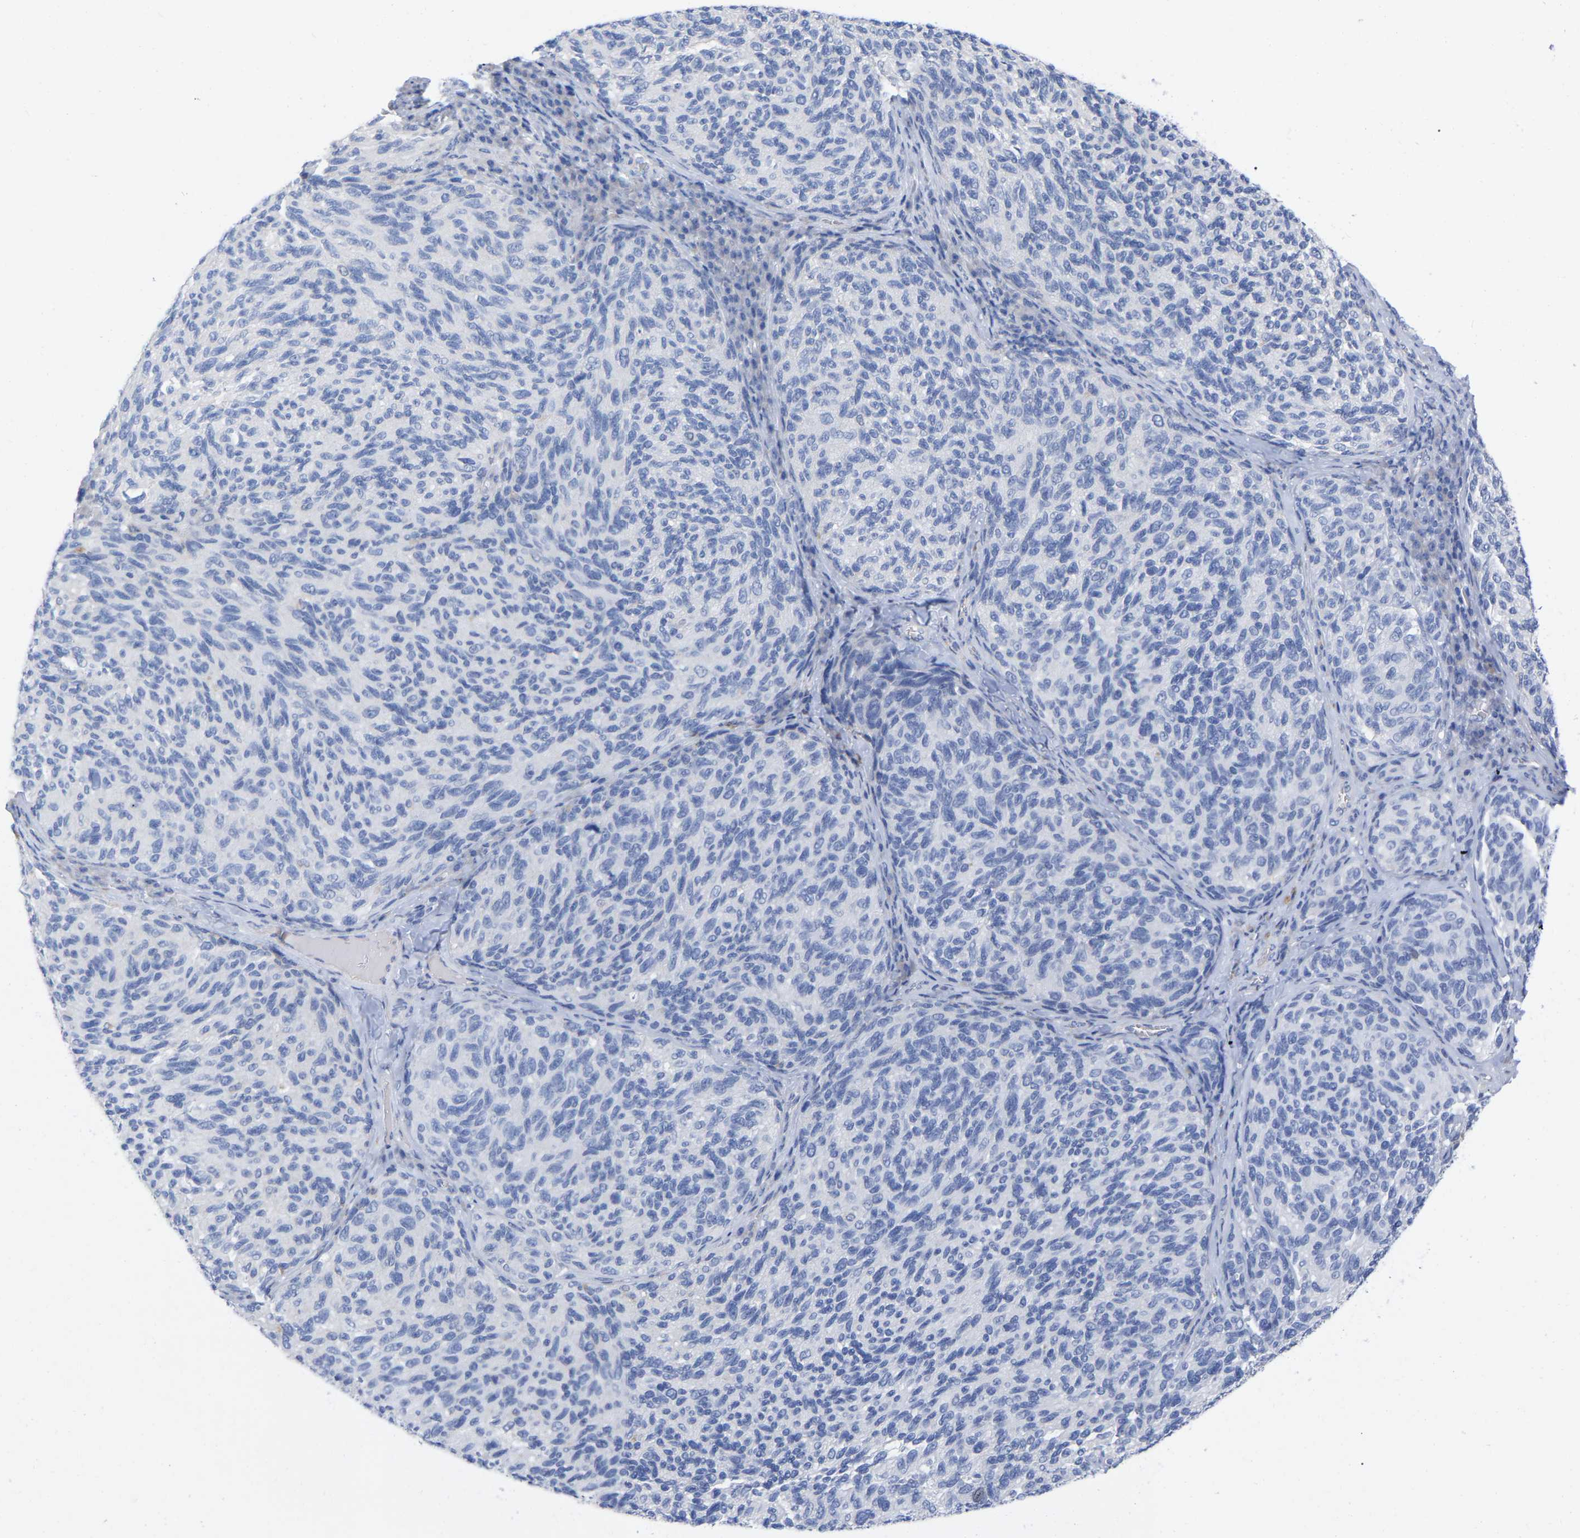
{"staining": {"intensity": "negative", "quantity": "none", "location": "none"}, "tissue": "melanoma", "cell_type": "Tumor cells", "image_type": "cancer", "snomed": [{"axis": "morphology", "description": "Malignant melanoma, NOS"}, {"axis": "topography", "description": "Skin"}], "caption": "Immunohistochemistry histopathology image of malignant melanoma stained for a protein (brown), which reveals no staining in tumor cells.", "gene": "HAPLN1", "patient": {"sex": "female", "age": 73}}